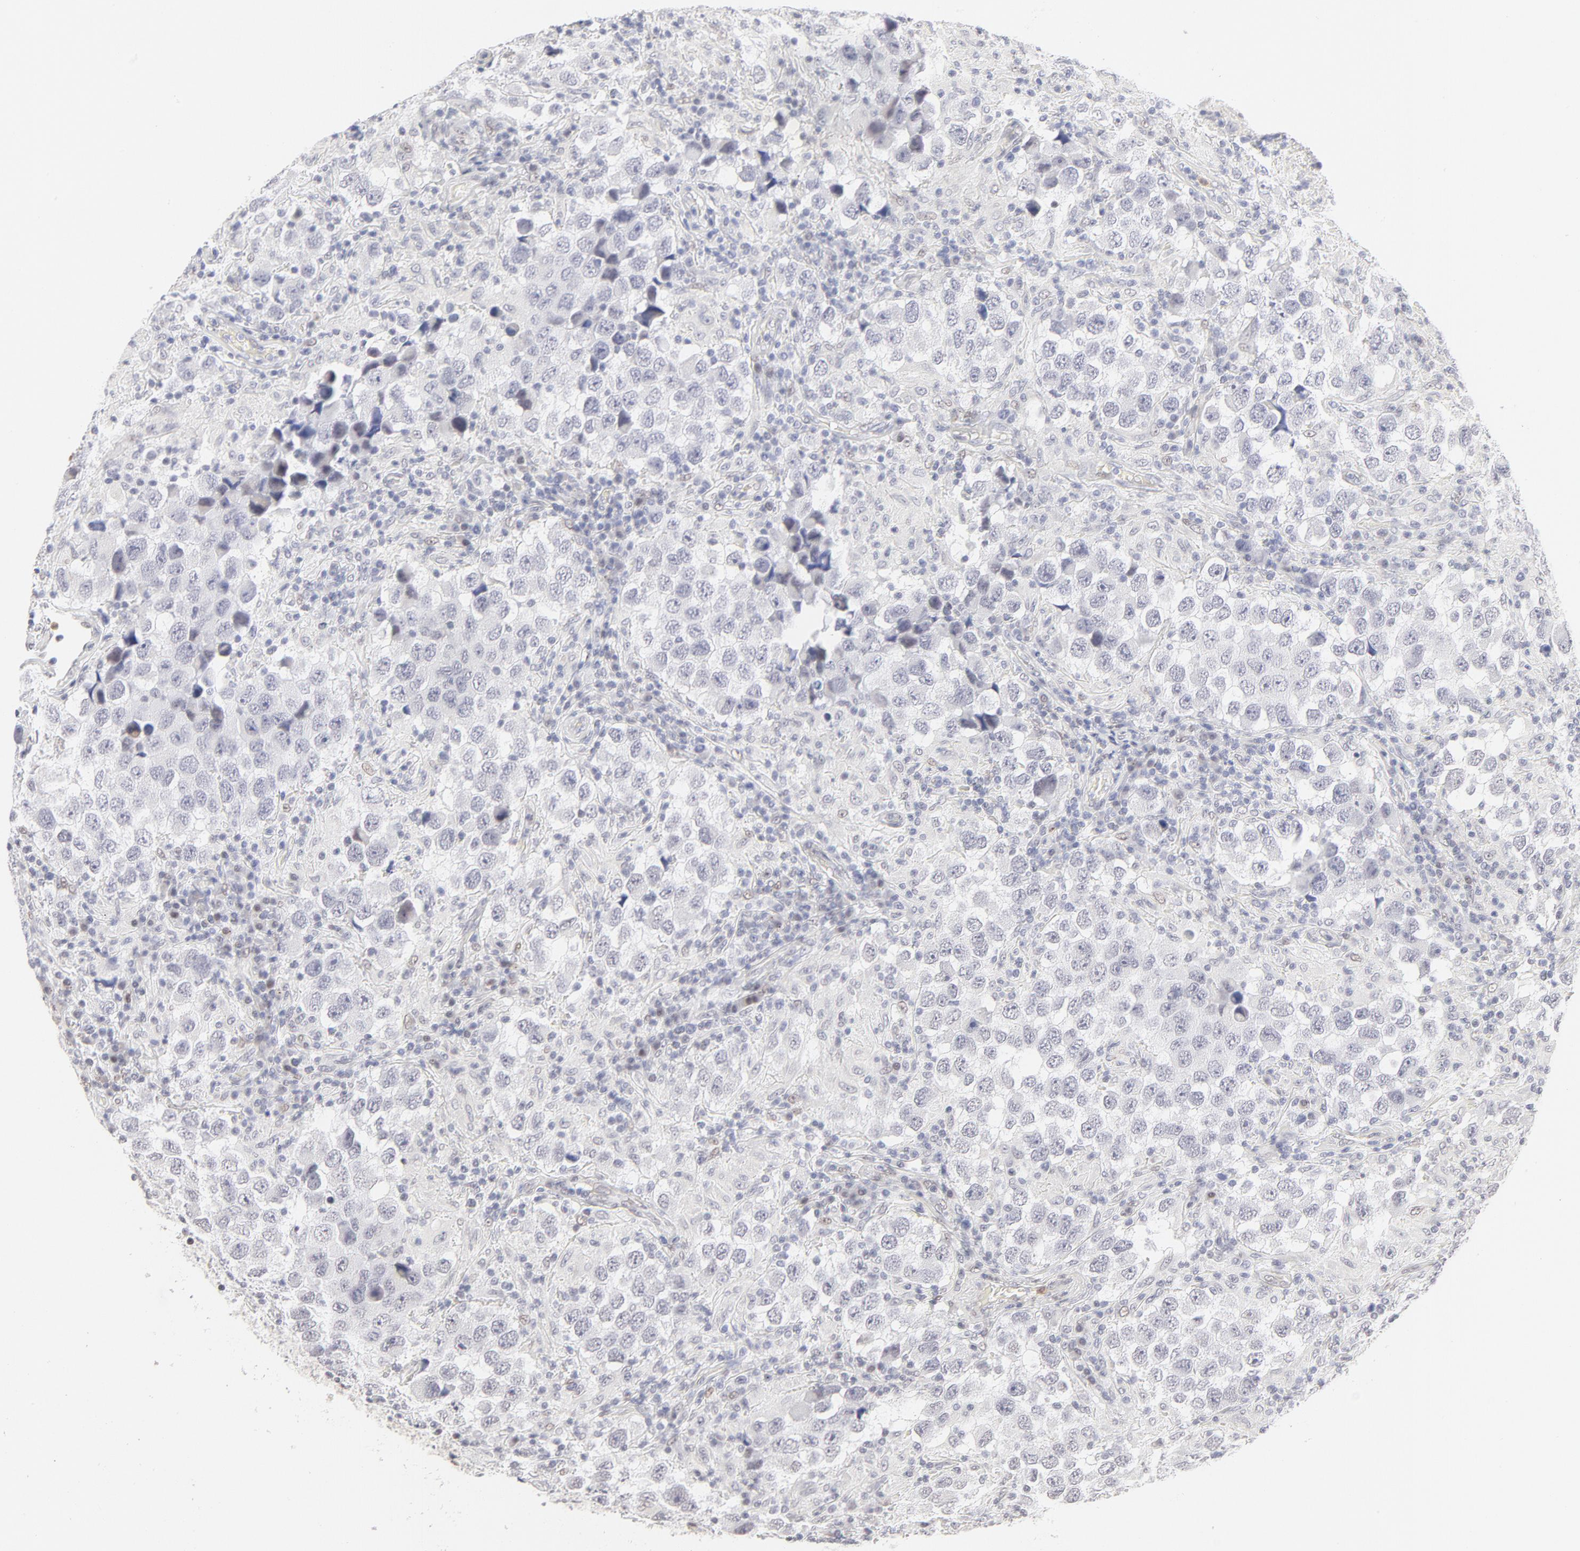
{"staining": {"intensity": "negative", "quantity": "none", "location": "none"}, "tissue": "testis cancer", "cell_type": "Tumor cells", "image_type": "cancer", "snomed": [{"axis": "morphology", "description": "Carcinoma, Embryonal, NOS"}, {"axis": "topography", "description": "Testis"}], "caption": "Tumor cells show no significant staining in testis embryonal carcinoma.", "gene": "PBX1", "patient": {"sex": "male", "age": 21}}